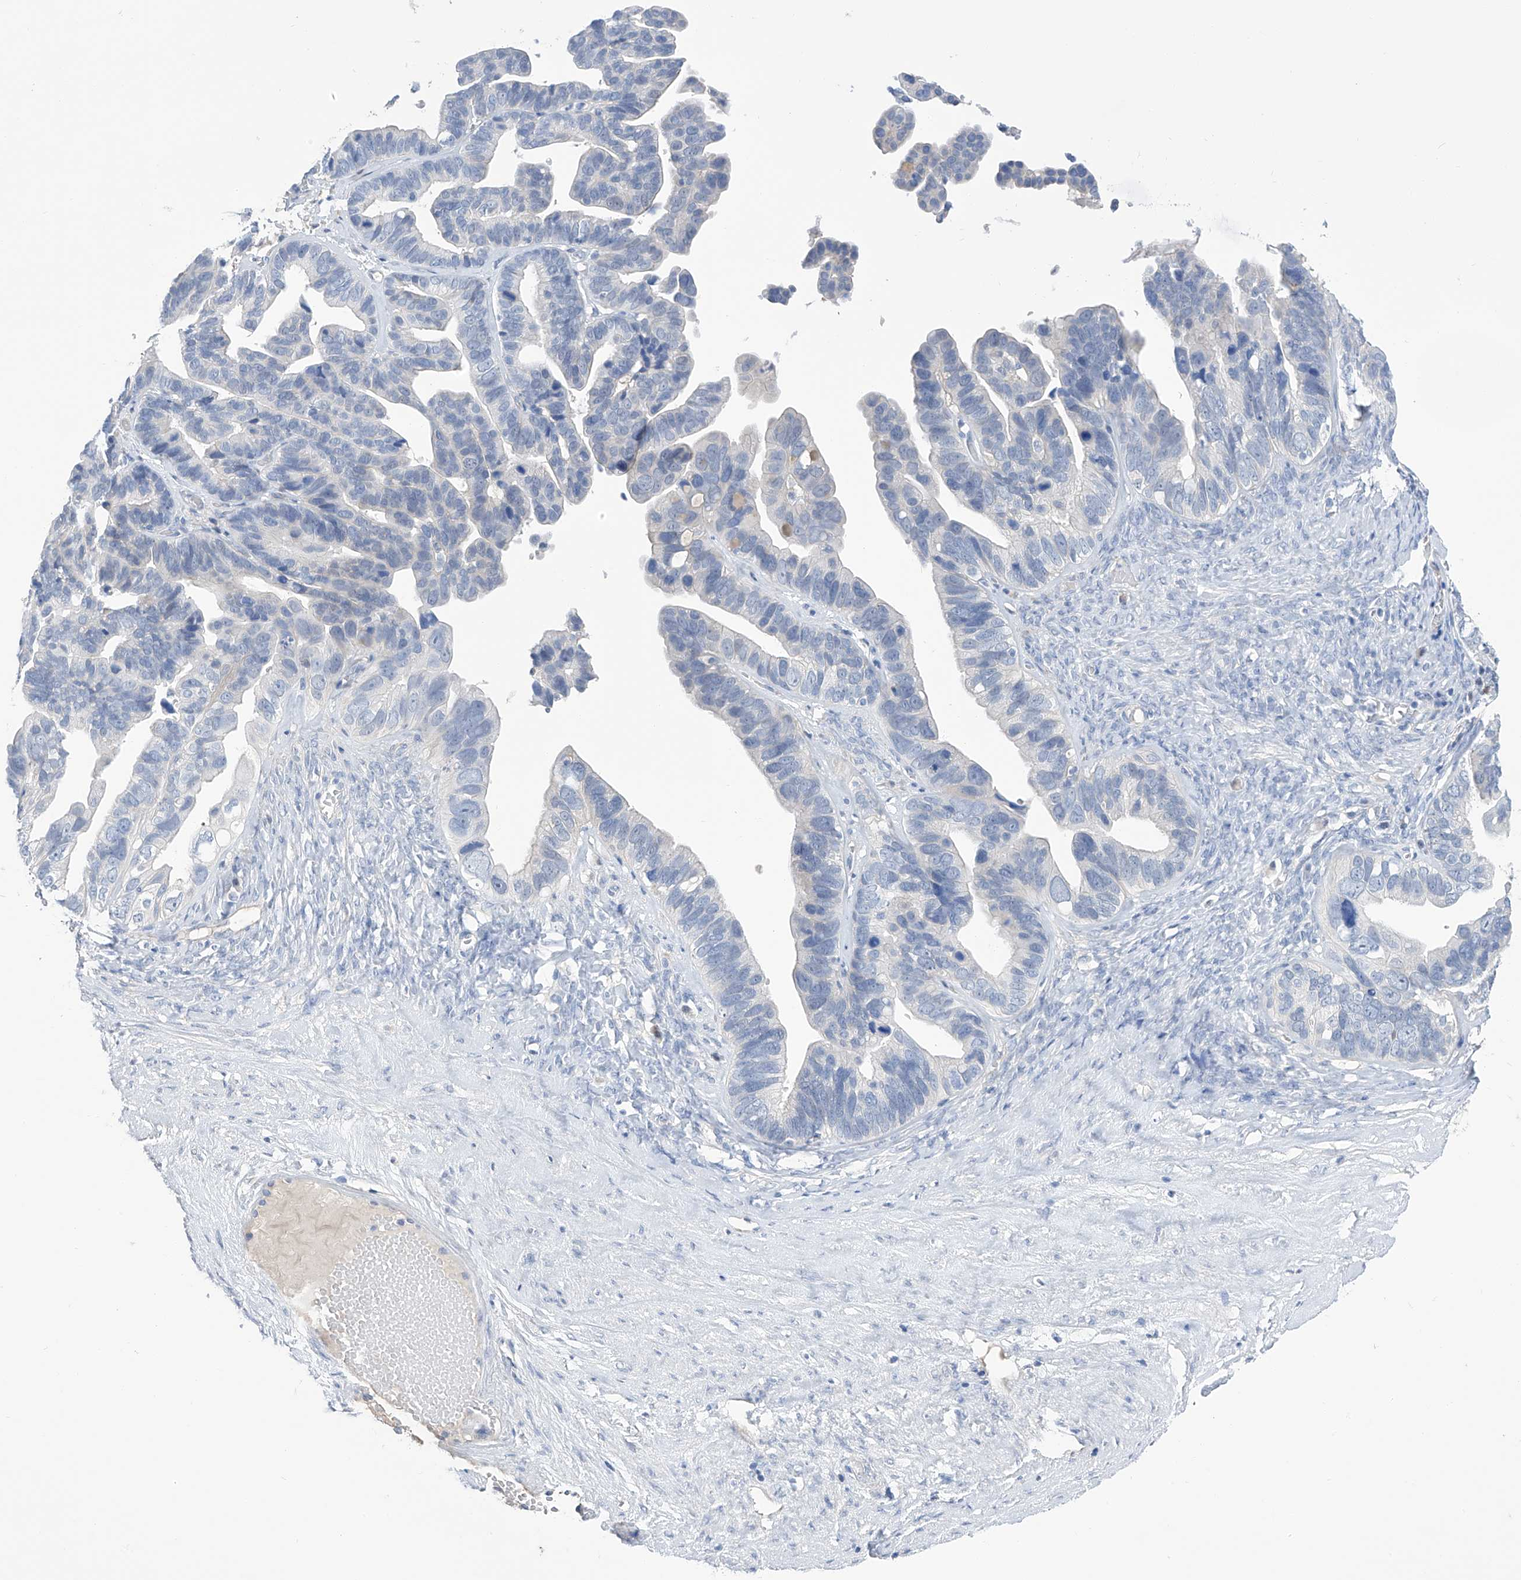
{"staining": {"intensity": "negative", "quantity": "none", "location": "none"}, "tissue": "ovarian cancer", "cell_type": "Tumor cells", "image_type": "cancer", "snomed": [{"axis": "morphology", "description": "Cystadenocarcinoma, serous, NOS"}, {"axis": "topography", "description": "Ovary"}], "caption": "Photomicrograph shows no protein staining in tumor cells of serous cystadenocarcinoma (ovarian) tissue. Brightfield microscopy of immunohistochemistry stained with DAB (3,3'-diaminobenzidine) (brown) and hematoxylin (blue), captured at high magnification.", "gene": "PGM3", "patient": {"sex": "female", "age": 56}}